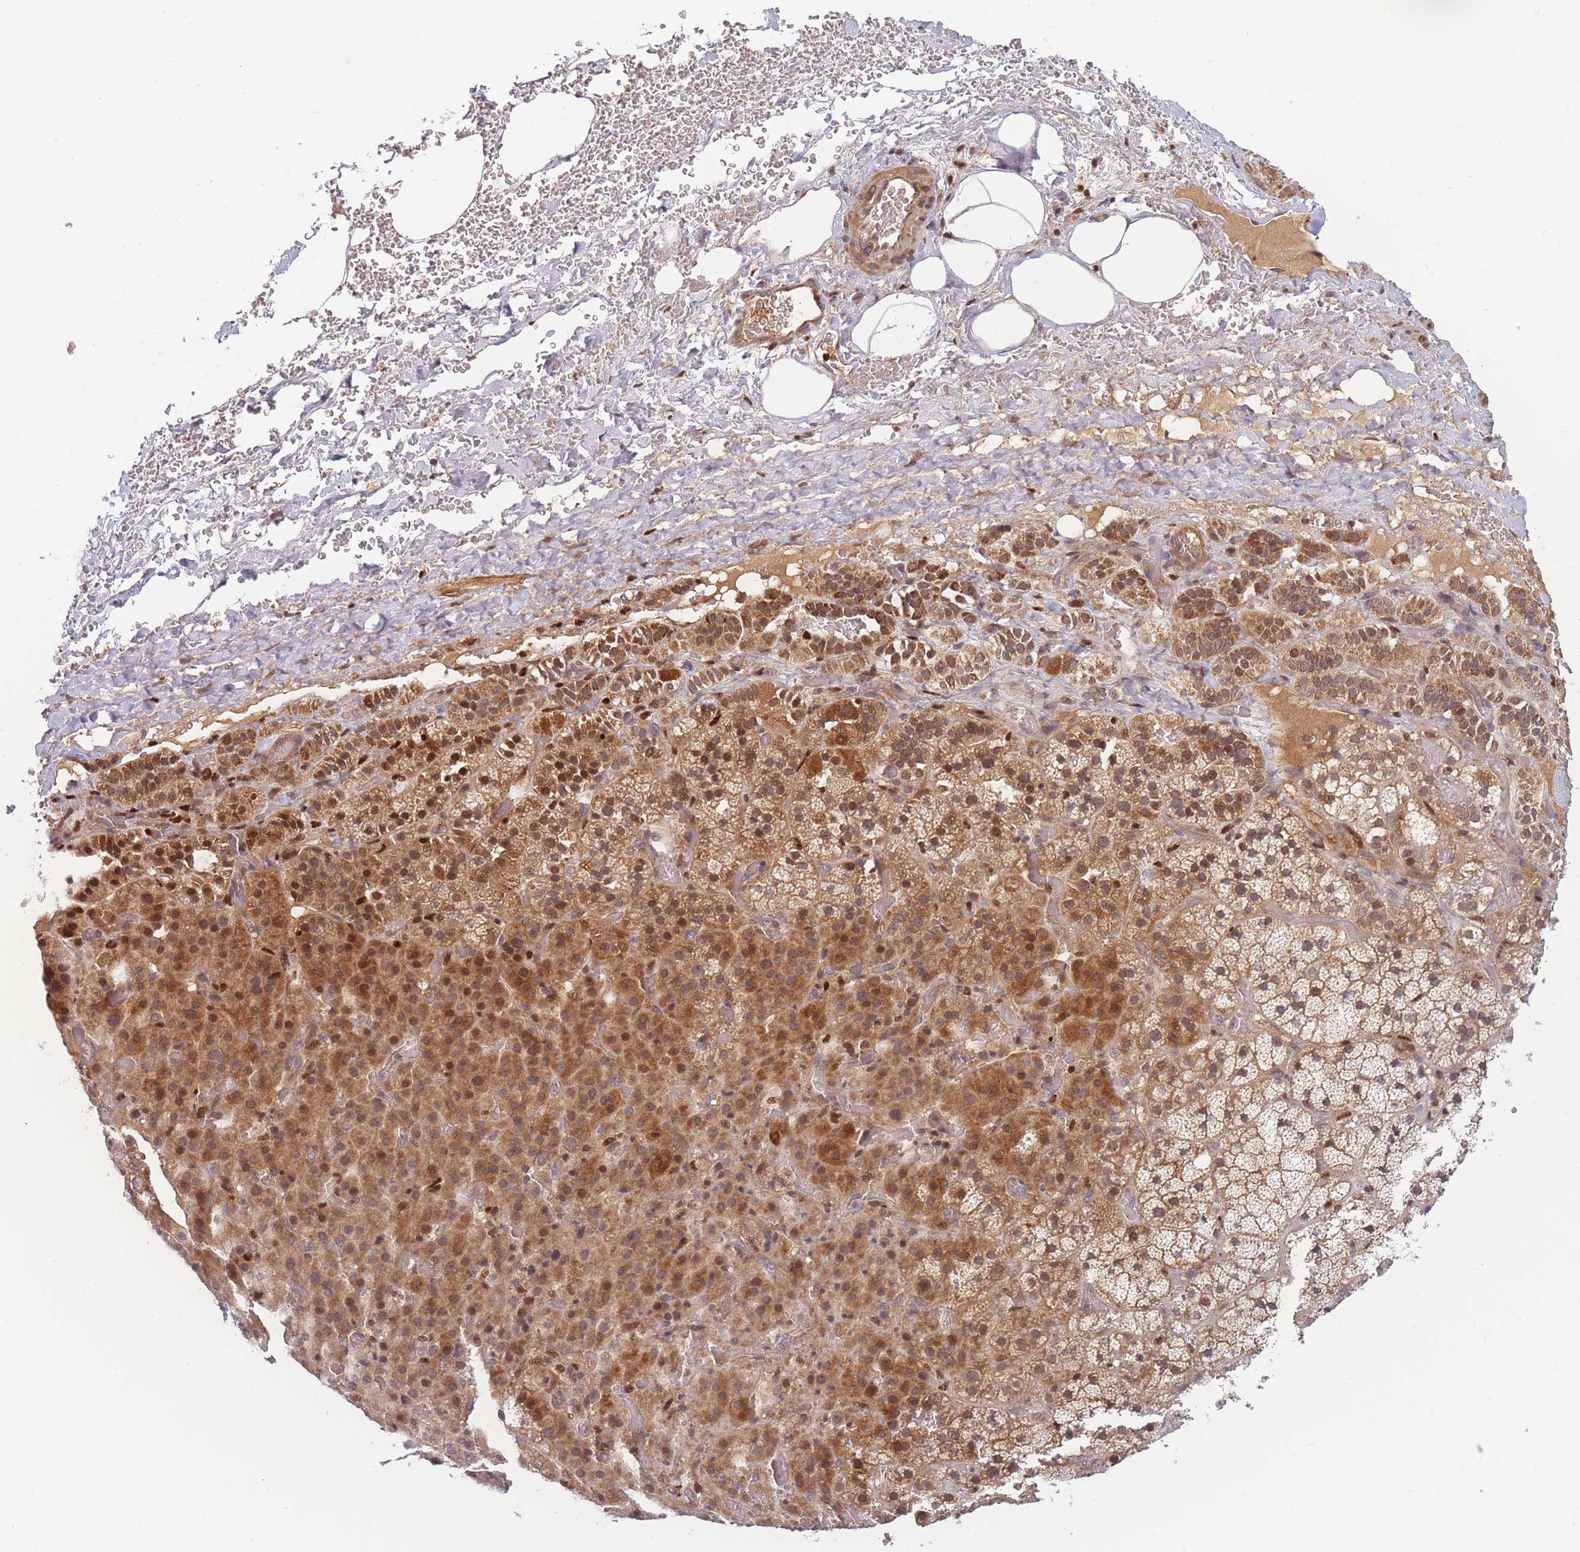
{"staining": {"intensity": "strong", "quantity": ">75%", "location": "cytoplasmic/membranous,nuclear"}, "tissue": "adrenal gland", "cell_type": "Glandular cells", "image_type": "normal", "snomed": [{"axis": "morphology", "description": "Normal tissue, NOS"}, {"axis": "topography", "description": "Adrenal gland"}], "caption": "Protein staining shows strong cytoplasmic/membranous,nuclear positivity in approximately >75% of glandular cells in benign adrenal gland.", "gene": "FAM153A", "patient": {"sex": "male", "age": 57}}